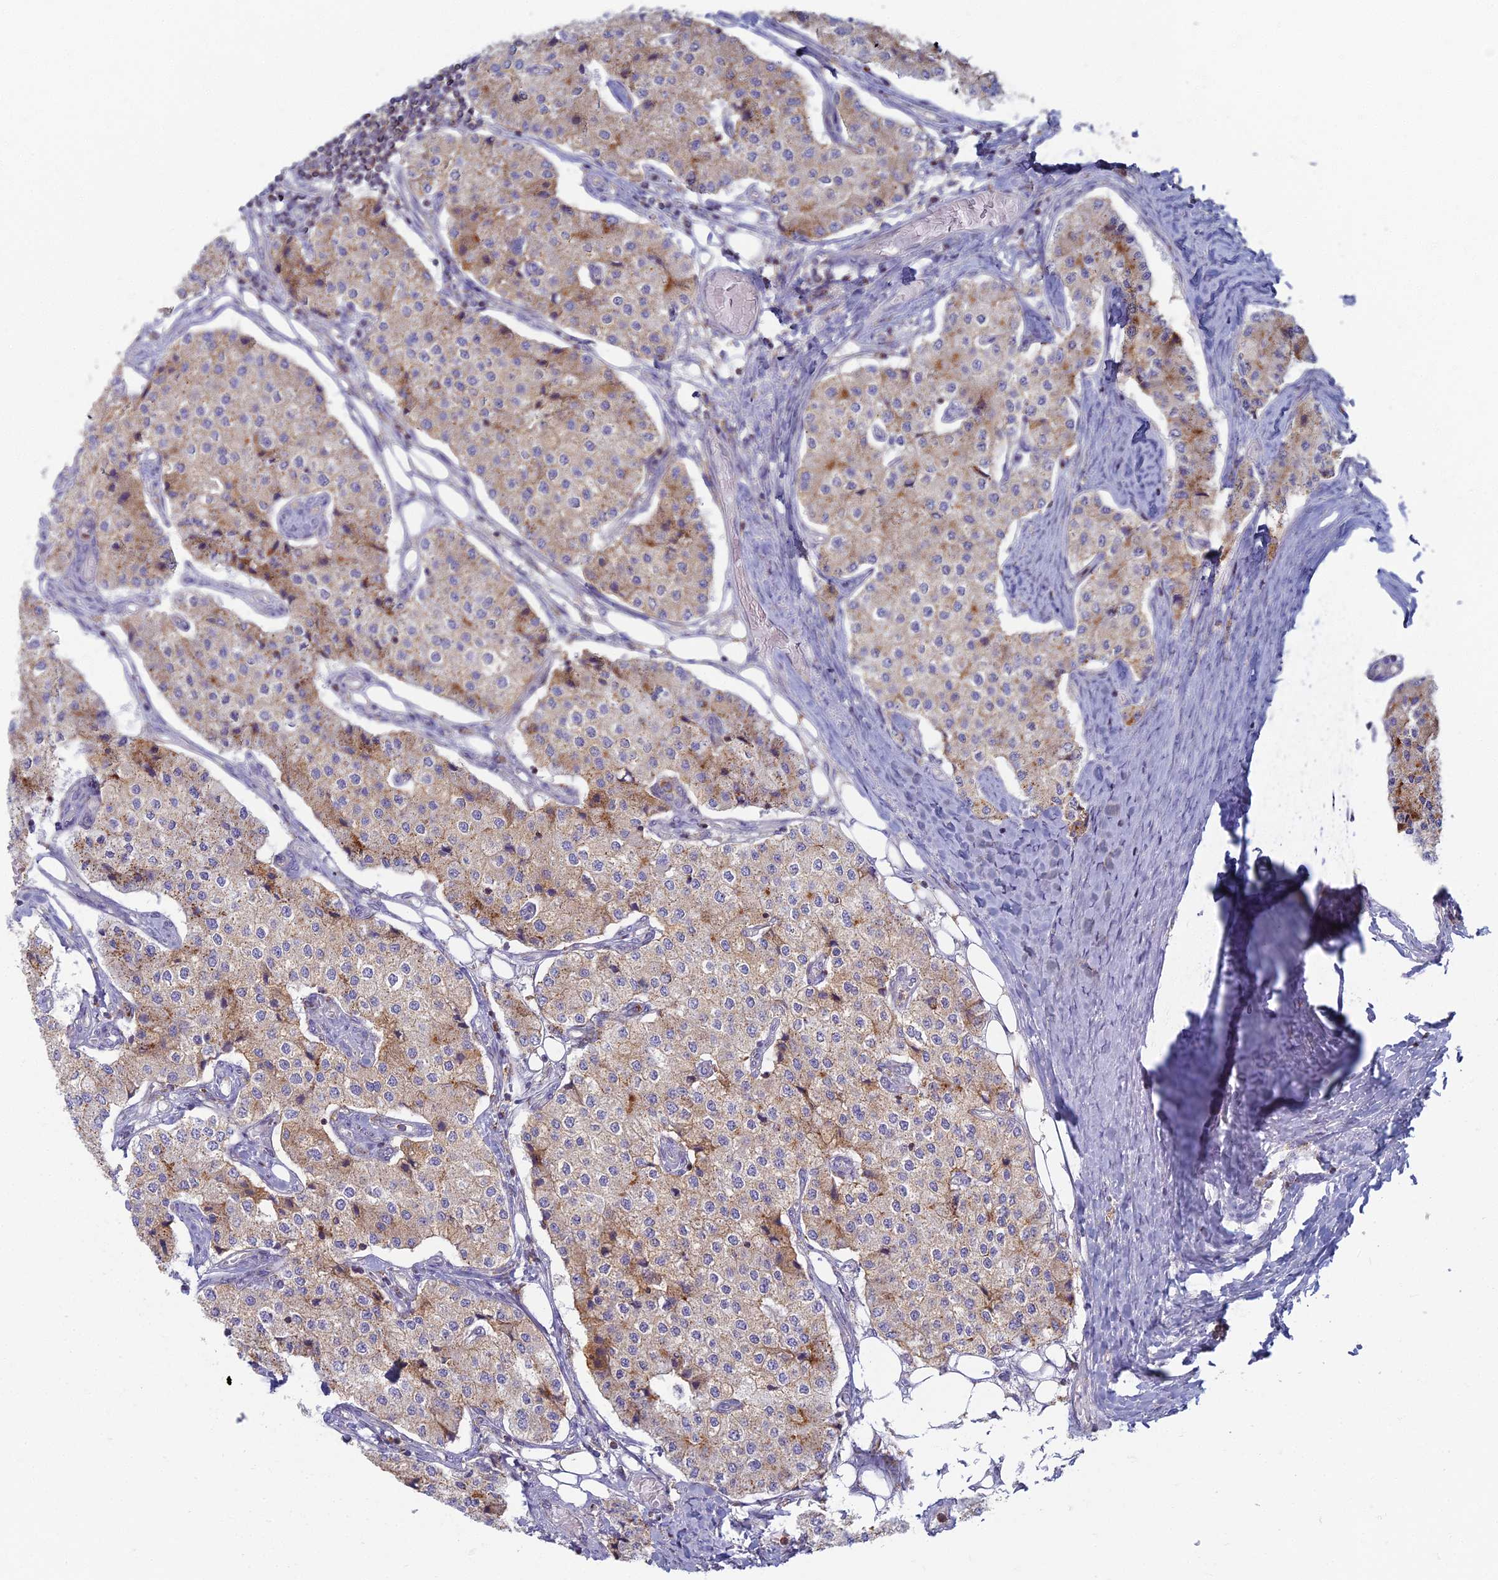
{"staining": {"intensity": "moderate", "quantity": "25%-75%", "location": "cytoplasmic/membranous"}, "tissue": "carcinoid", "cell_type": "Tumor cells", "image_type": "cancer", "snomed": [{"axis": "morphology", "description": "Carcinoid, malignant, NOS"}, {"axis": "topography", "description": "Colon"}], "caption": "IHC (DAB) staining of carcinoid displays moderate cytoplasmic/membranous protein positivity in about 25%-75% of tumor cells.", "gene": "CHMP4B", "patient": {"sex": "female", "age": 52}}